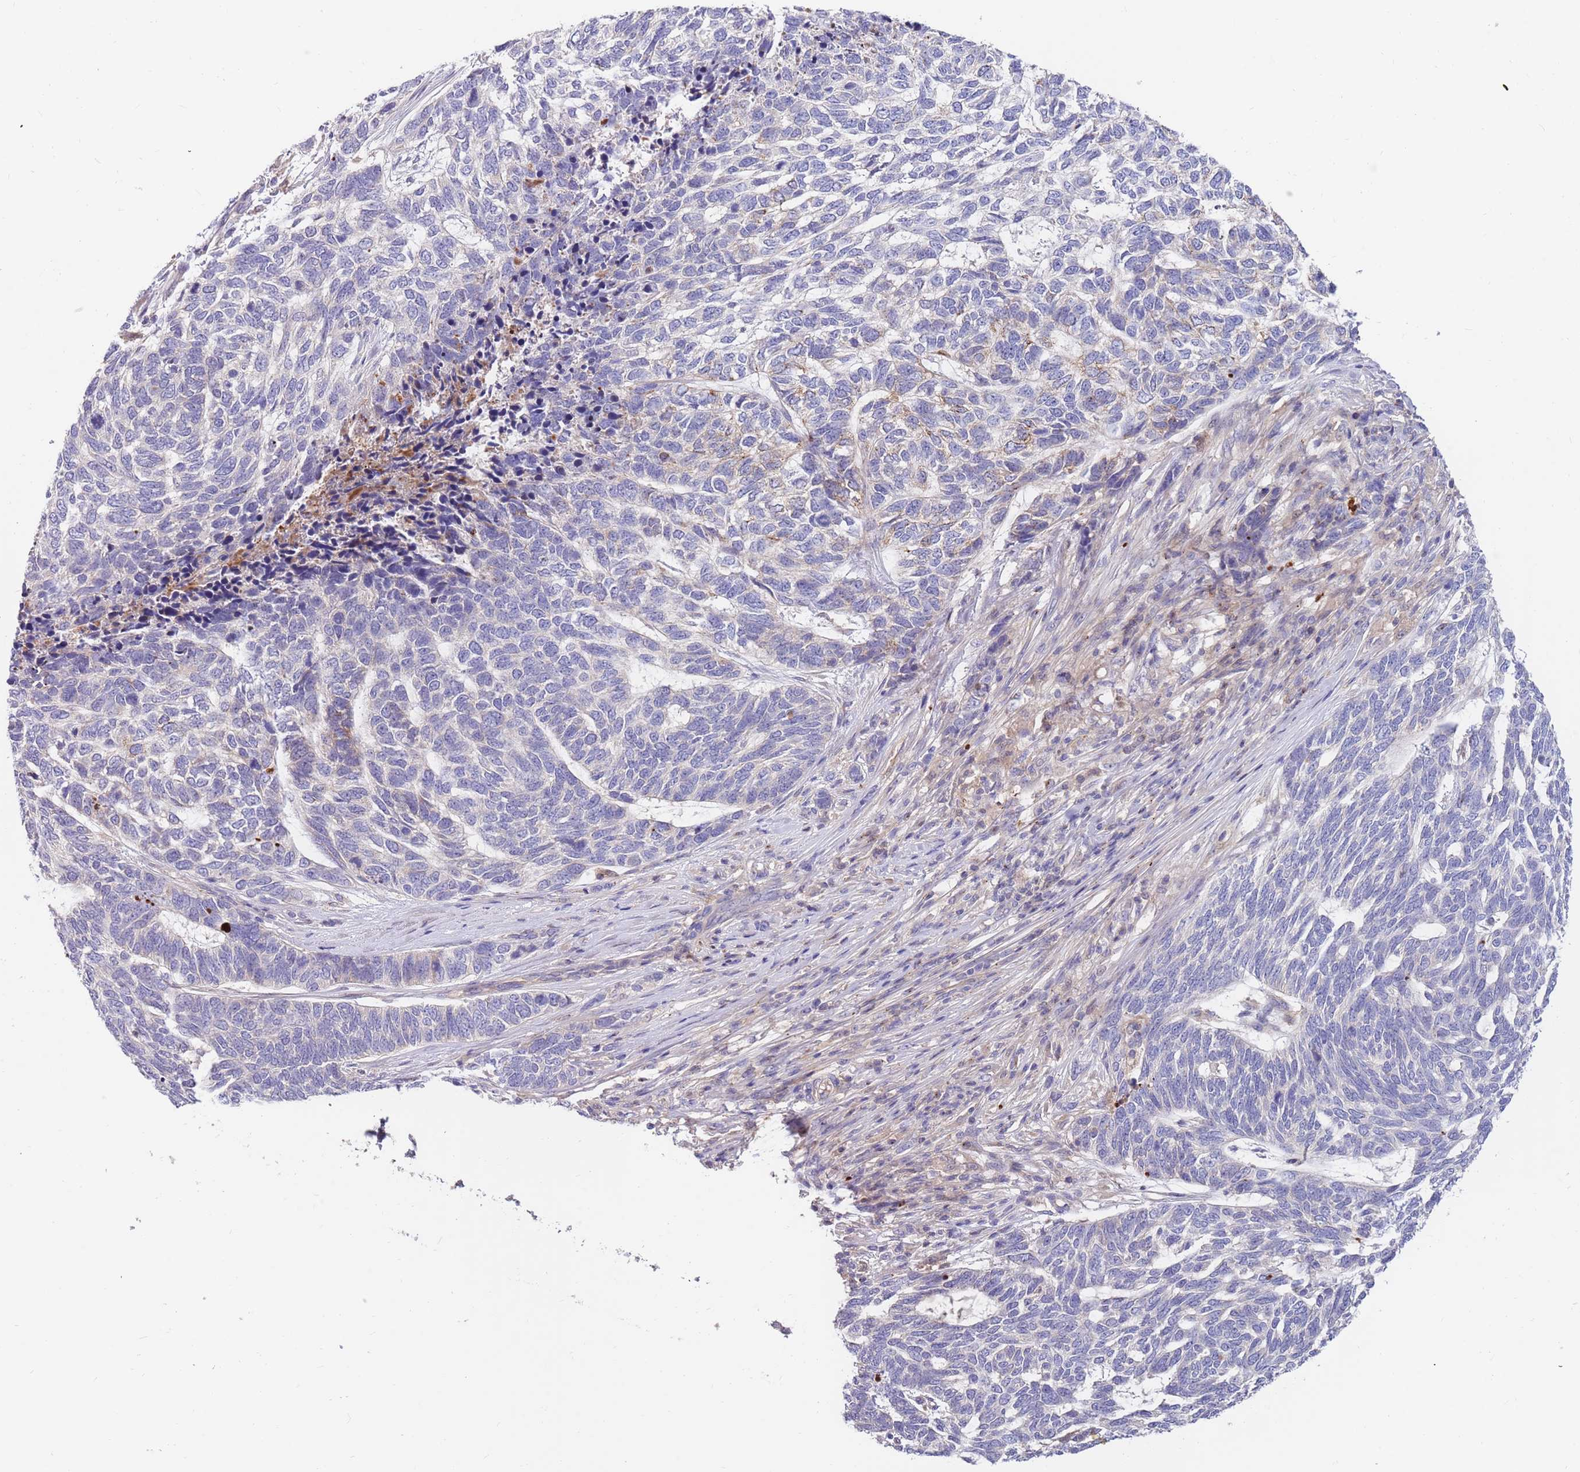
{"staining": {"intensity": "negative", "quantity": "none", "location": "none"}, "tissue": "skin cancer", "cell_type": "Tumor cells", "image_type": "cancer", "snomed": [{"axis": "morphology", "description": "Basal cell carcinoma"}, {"axis": "topography", "description": "Skin"}], "caption": "Immunohistochemical staining of skin basal cell carcinoma displays no significant expression in tumor cells.", "gene": "BORCS5", "patient": {"sex": "female", "age": 65}}